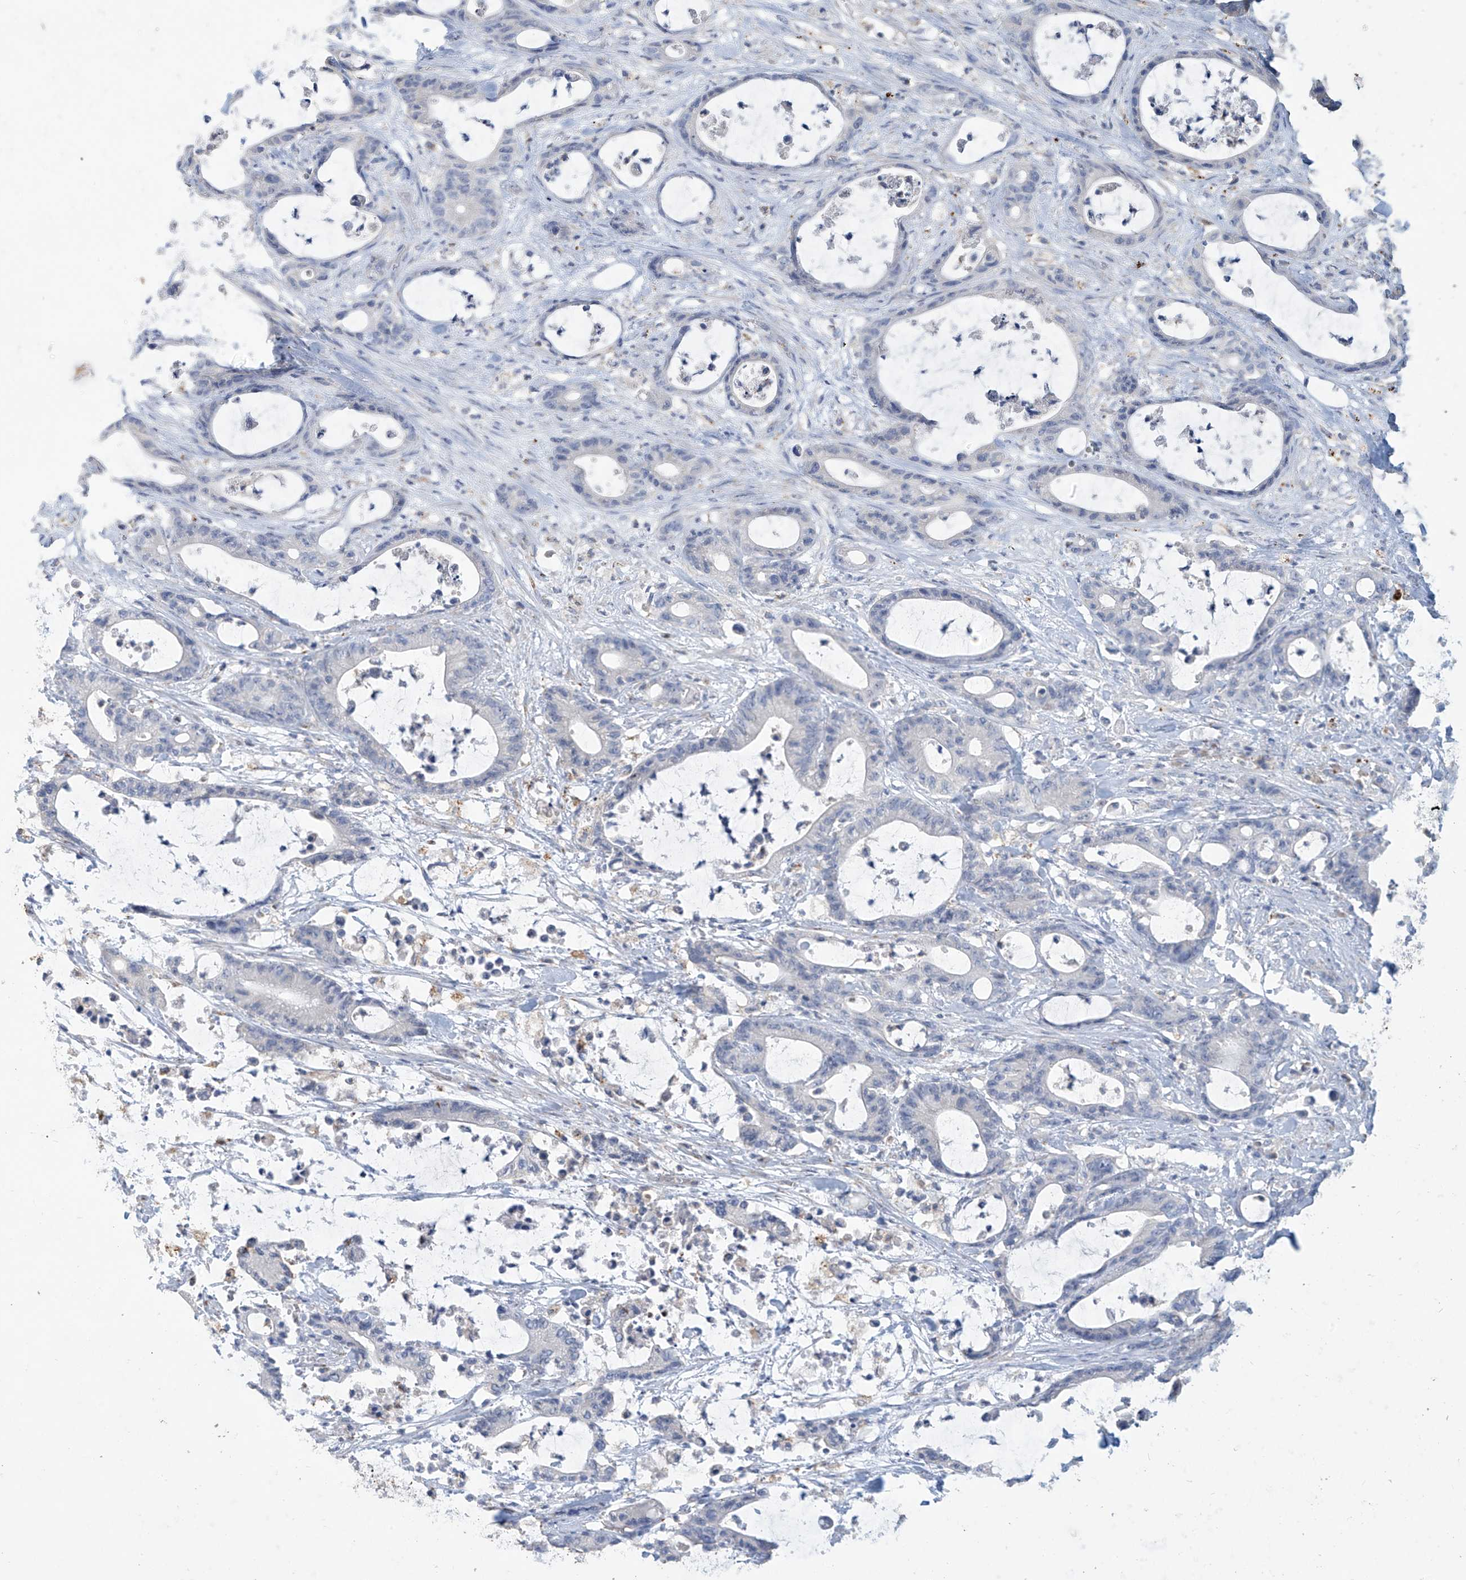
{"staining": {"intensity": "negative", "quantity": "none", "location": "none"}, "tissue": "colorectal cancer", "cell_type": "Tumor cells", "image_type": "cancer", "snomed": [{"axis": "morphology", "description": "Adenocarcinoma, NOS"}, {"axis": "topography", "description": "Colon"}], "caption": "An immunohistochemistry histopathology image of colorectal cancer (adenocarcinoma) is shown. There is no staining in tumor cells of colorectal cancer (adenocarcinoma).", "gene": "OGT", "patient": {"sex": "female", "age": 84}}